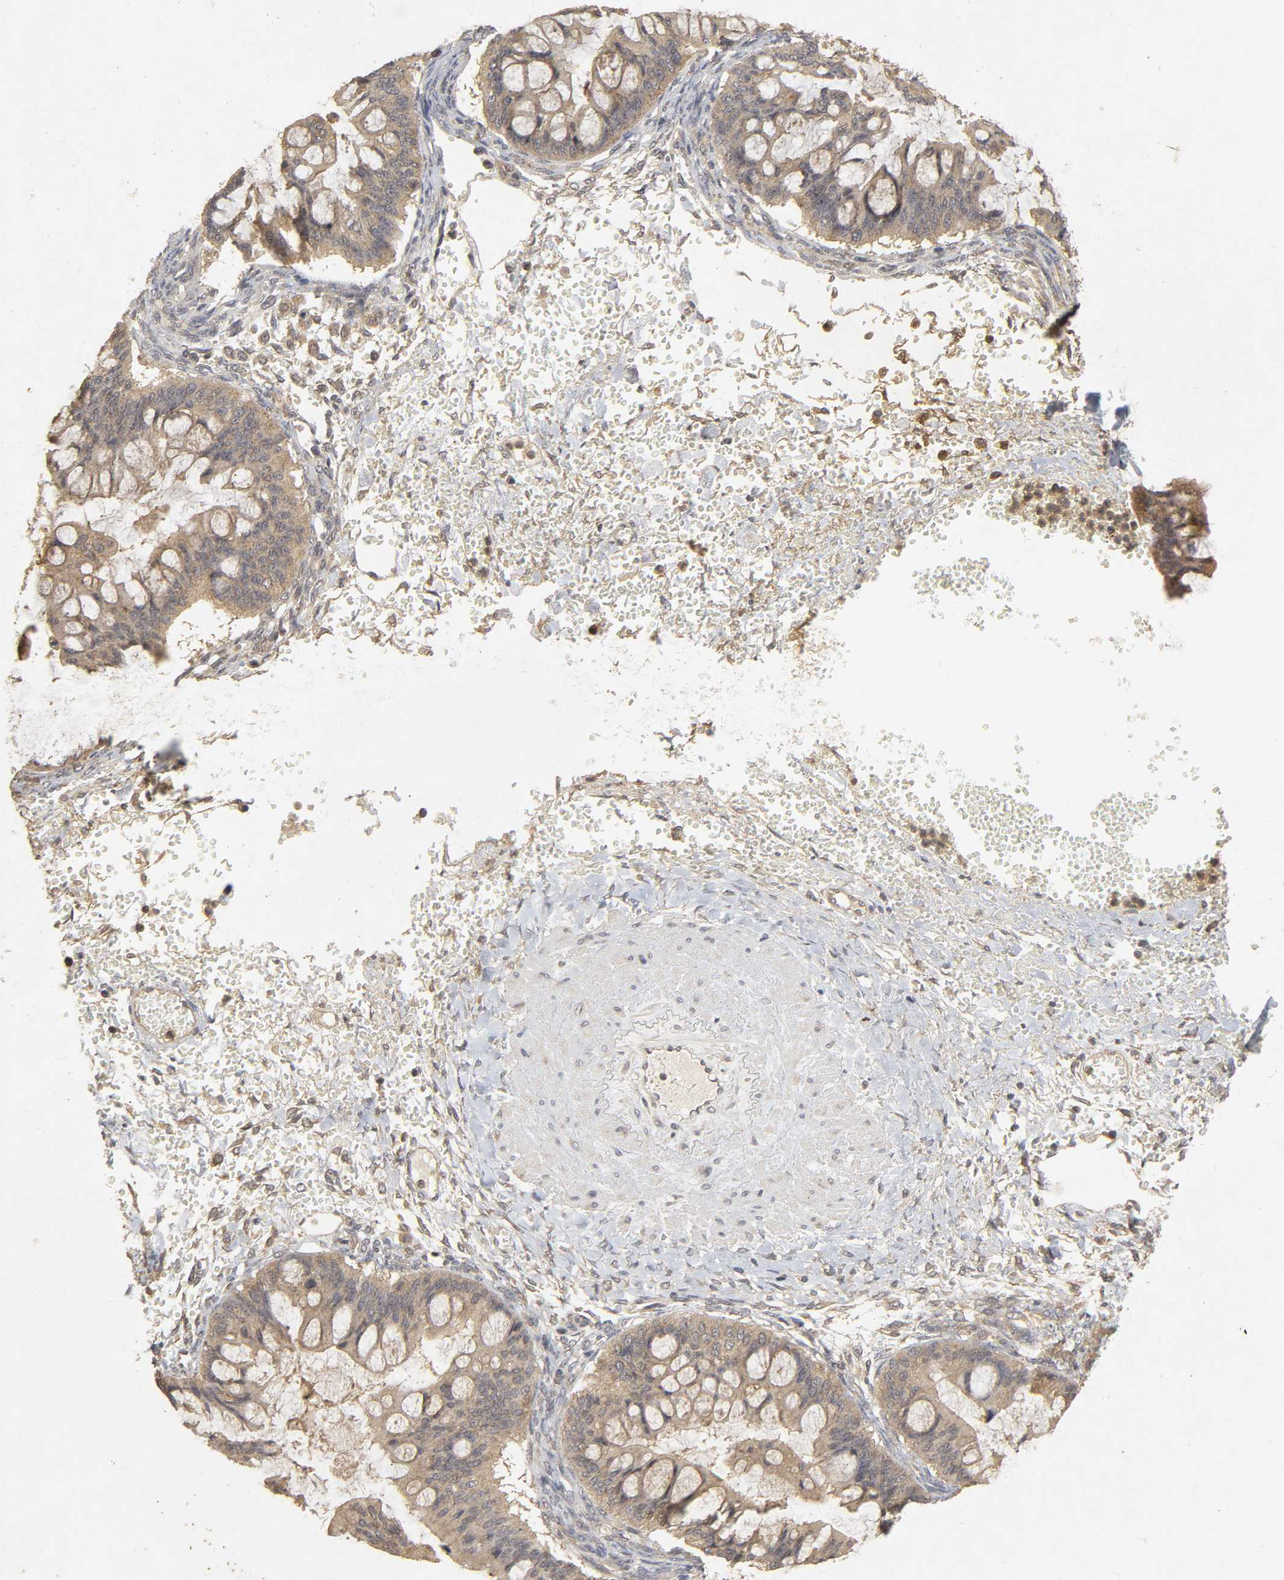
{"staining": {"intensity": "weak", "quantity": "25%-75%", "location": "cytoplasmic/membranous"}, "tissue": "ovarian cancer", "cell_type": "Tumor cells", "image_type": "cancer", "snomed": [{"axis": "morphology", "description": "Cystadenocarcinoma, mucinous, NOS"}, {"axis": "topography", "description": "Ovary"}], "caption": "Brown immunohistochemical staining in ovarian cancer displays weak cytoplasmic/membranous expression in approximately 25%-75% of tumor cells.", "gene": "TRAF6", "patient": {"sex": "female", "age": 73}}